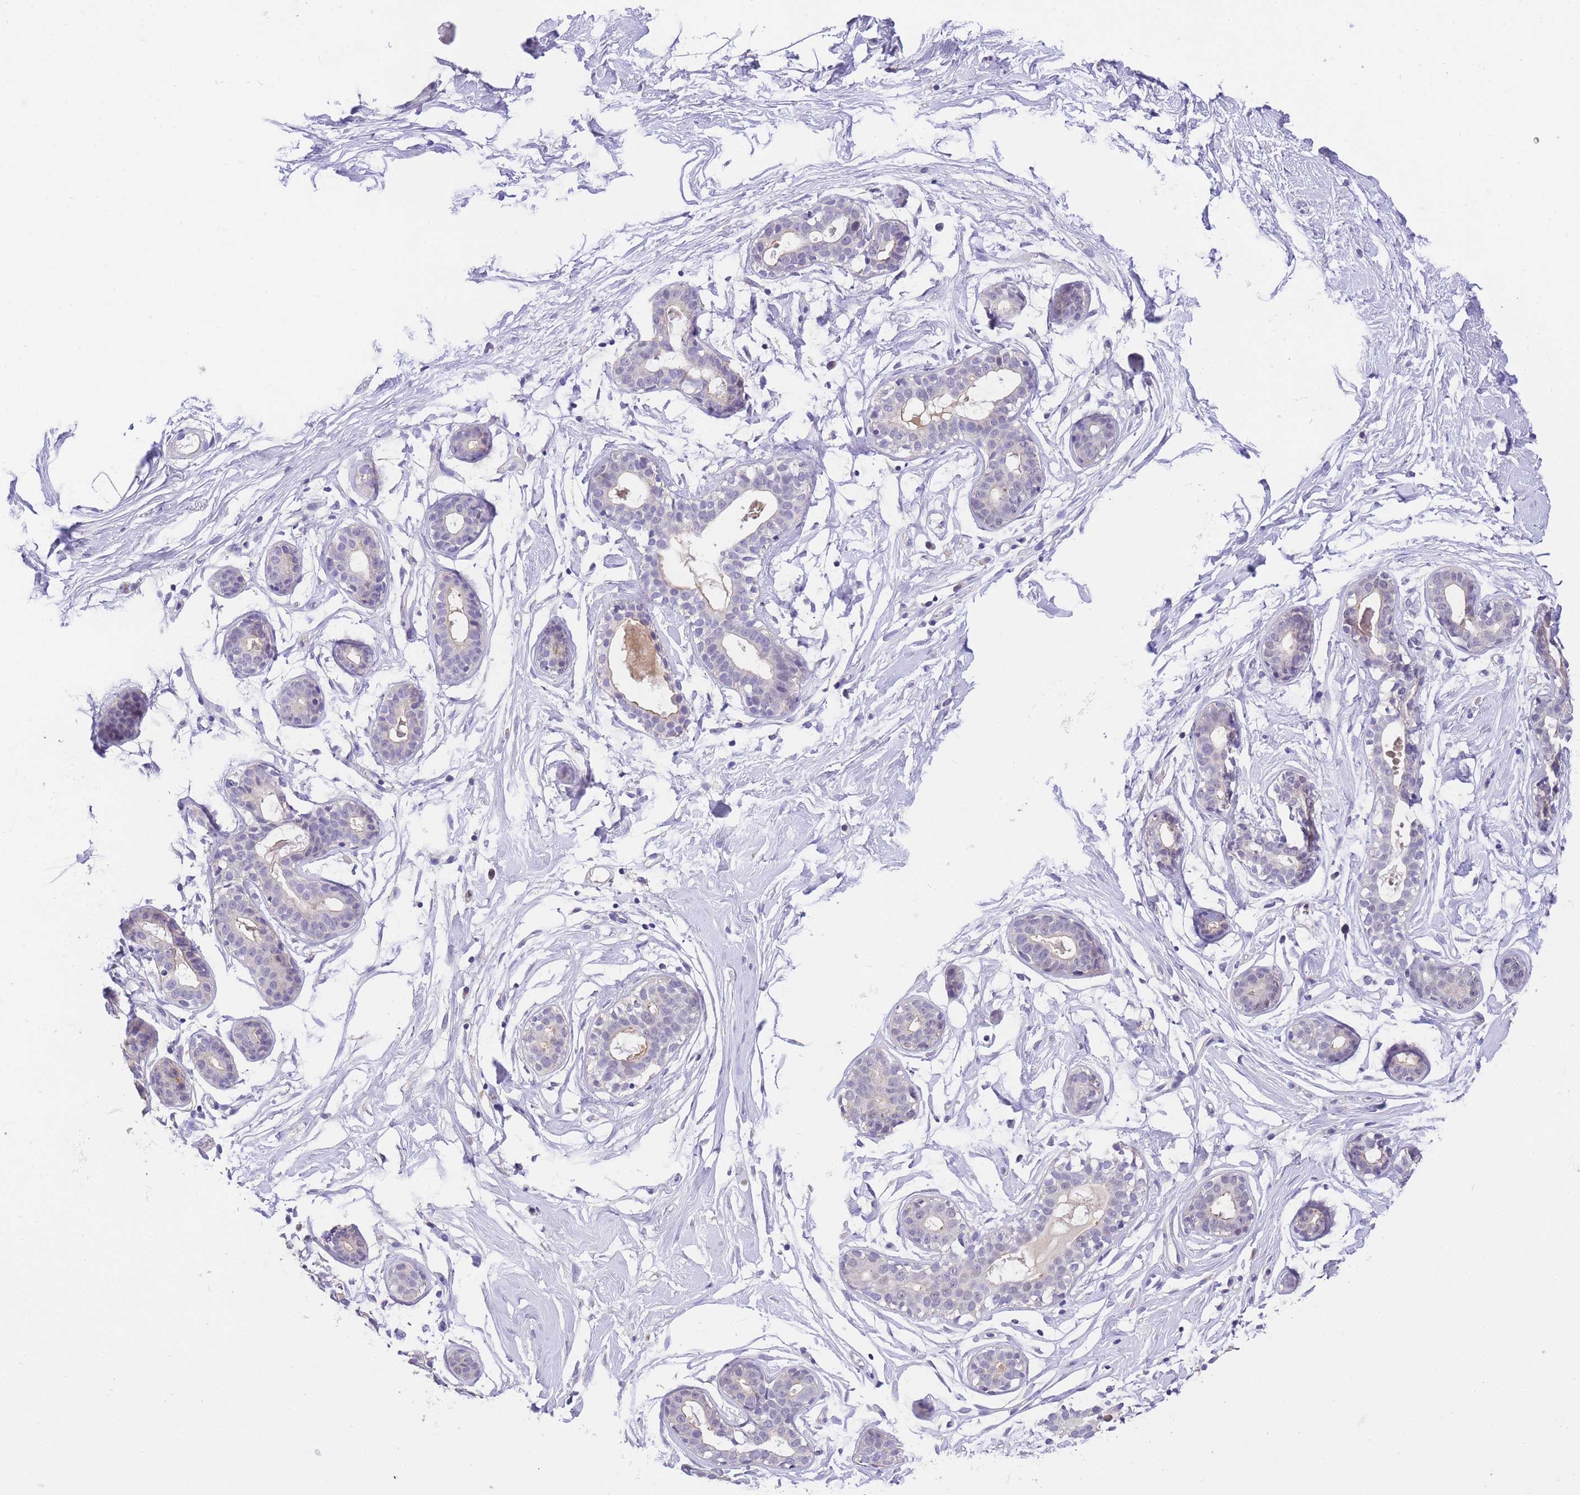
{"staining": {"intensity": "negative", "quantity": "none", "location": "none"}, "tissue": "breast", "cell_type": "Adipocytes", "image_type": "normal", "snomed": [{"axis": "morphology", "description": "Normal tissue, NOS"}, {"axis": "morphology", "description": "Adenoma, NOS"}, {"axis": "topography", "description": "Breast"}], "caption": "An immunohistochemistry (IHC) image of benign breast is shown. There is no staining in adipocytes of breast. Nuclei are stained in blue.", "gene": "SLC35F2", "patient": {"sex": "female", "age": 23}}